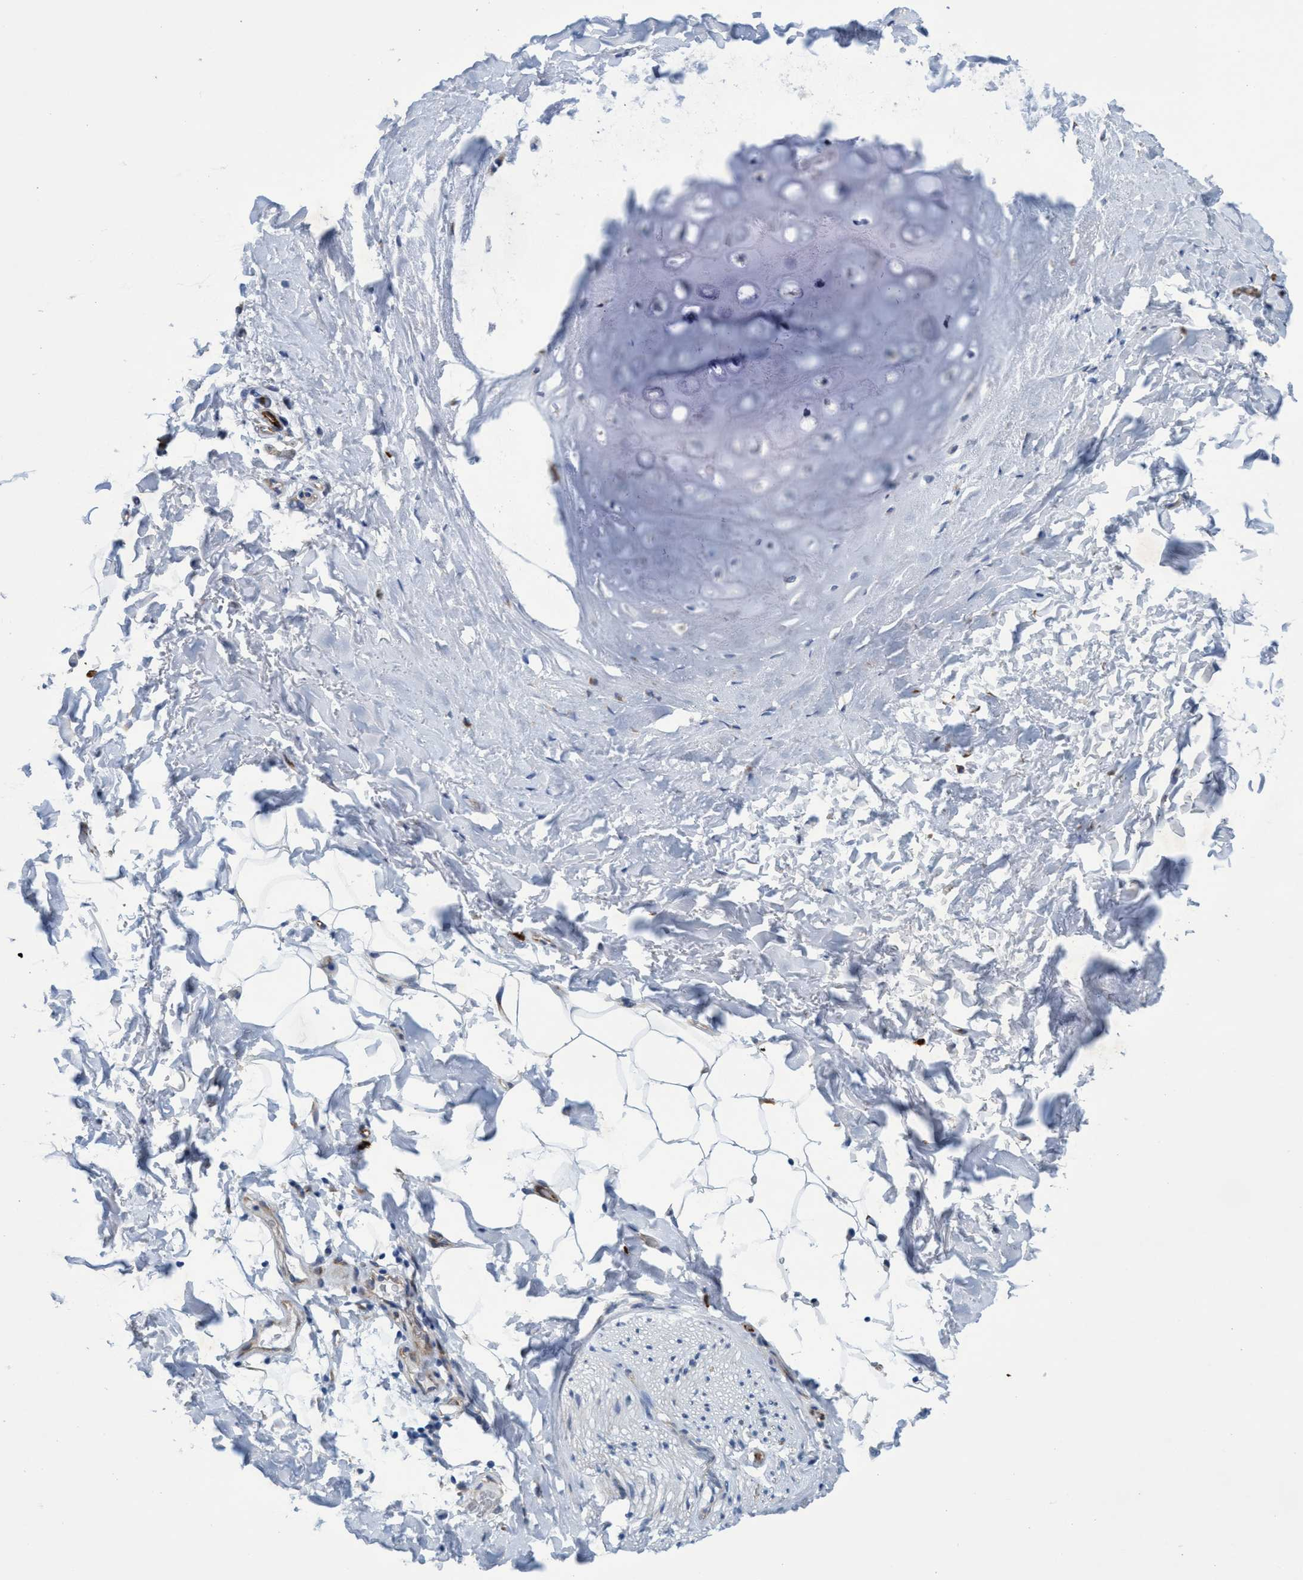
{"staining": {"intensity": "negative", "quantity": "none", "location": "none"}, "tissue": "adipose tissue", "cell_type": "Adipocytes", "image_type": "normal", "snomed": [{"axis": "morphology", "description": "Normal tissue, NOS"}, {"axis": "topography", "description": "Cartilage tissue"}, {"axis": "topography", "description": "Bronchus"}], "caption": "Immunohistochemistry histopathology image of normal adipose tissue stained for a protein (brown), which reveals no expression in adipocytes. (Brightfield microscopy of DAB (3,3'-diaminobenzidine) immunohistochemistry at high magnification).", "gene": "SLC43A2", "patient": {"sex": "female", "age": 73}}